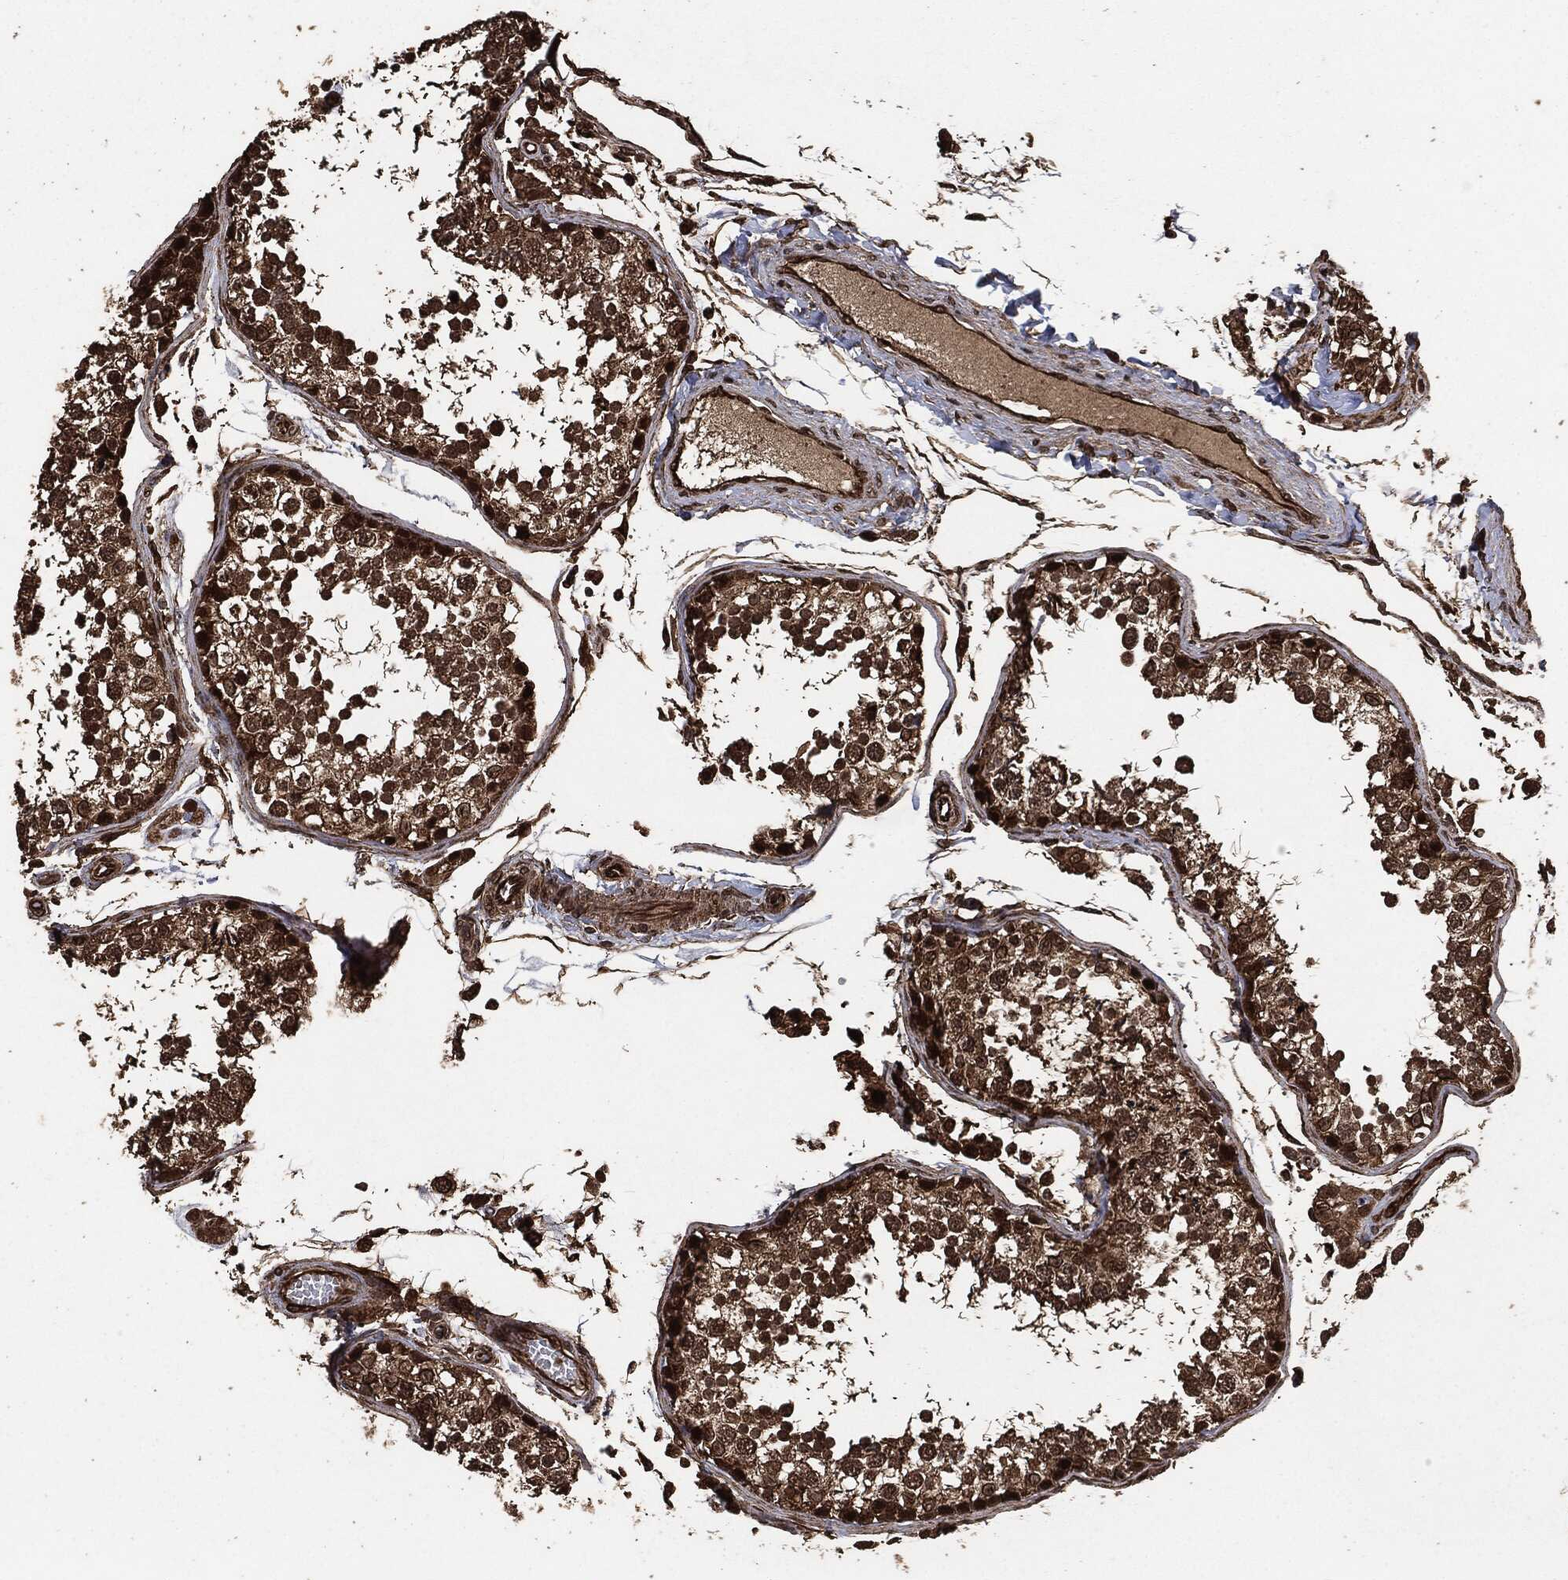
{"staining": {"intensity": "strong", "quantity": ">75%", "location": "cytoplasmic/membranous,nuclear"}, "tissue": "testis", "cell_type": "Cells in seminiferous ducts", "image_type": "normal", "snomed": [{"axis": "morphology", "description": "Normal tissue, NOS"}, {"axis": "topography", "description": "Testis"}], "caption": "The micrograph displays staining of benign testis, revealing strong cytoplasmic/membranous,nuclear protein staining (brown color) within cells in seminiferous ducts. (IHC, brightfield microscopy, high magnification).", "gene": "EGFR", "patient": {"sex": "male", "age": 29}}